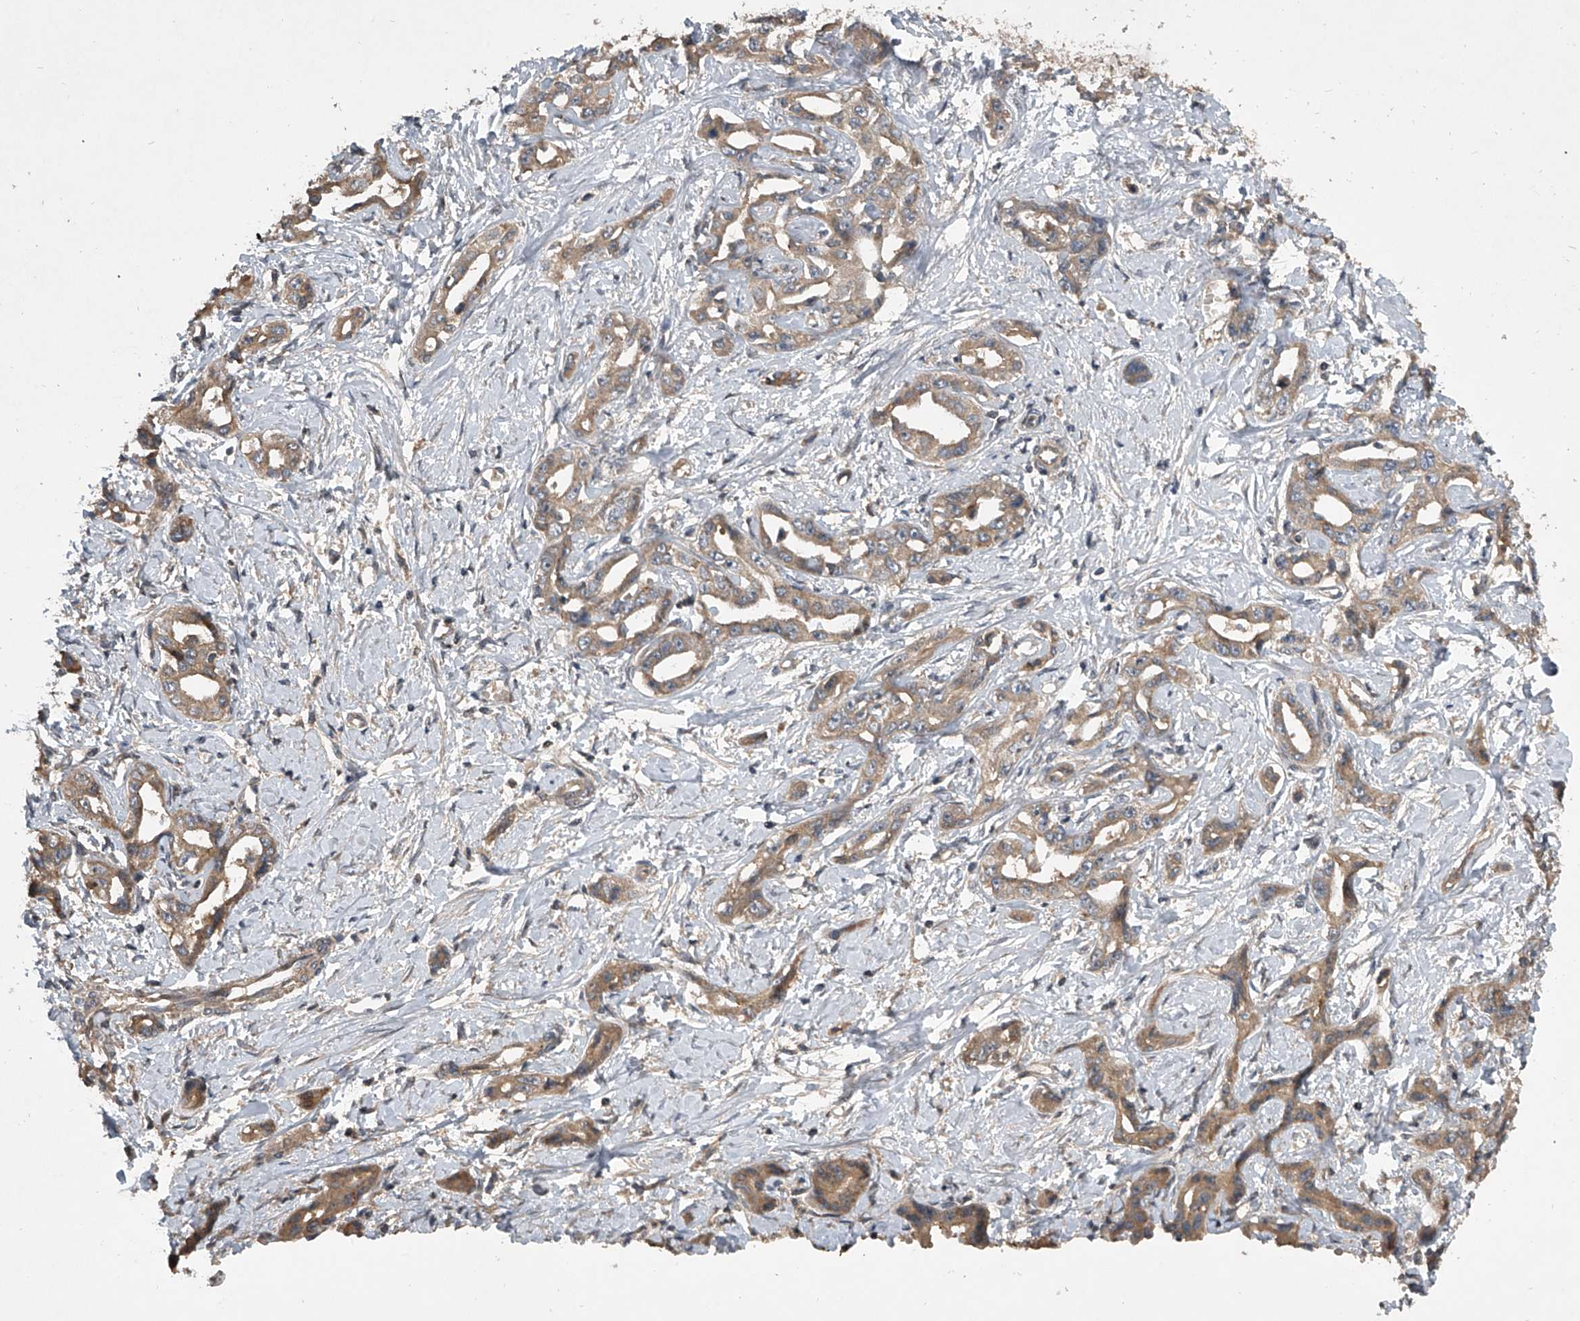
{"staining": {"intensity": "weak", "quantity": ">75%", "location": "cytoplasmic/membranous"}, "tissue": "liver cancer", "cell_type": "Tumor cells", "image_type": "cancer", "snomed": [{"axis": "morphology", "description": "Cholangiocarcinoma"}, {"axis": "topography", "description": "Liver"}], "caption": "Immunohistochemistry (IHC) image of neoplastic tissue: liver cholangiocarcinoma stained using immunohistochemistry (IHC) exhibits low levels of weak protein expression localized specifically in the cytoplasmic/membranous of tumor cells, appearing as a cytoplasmic/membranous brown color.", "gene": "NFS1", "patient": {"sex": "male", "age": 59}}